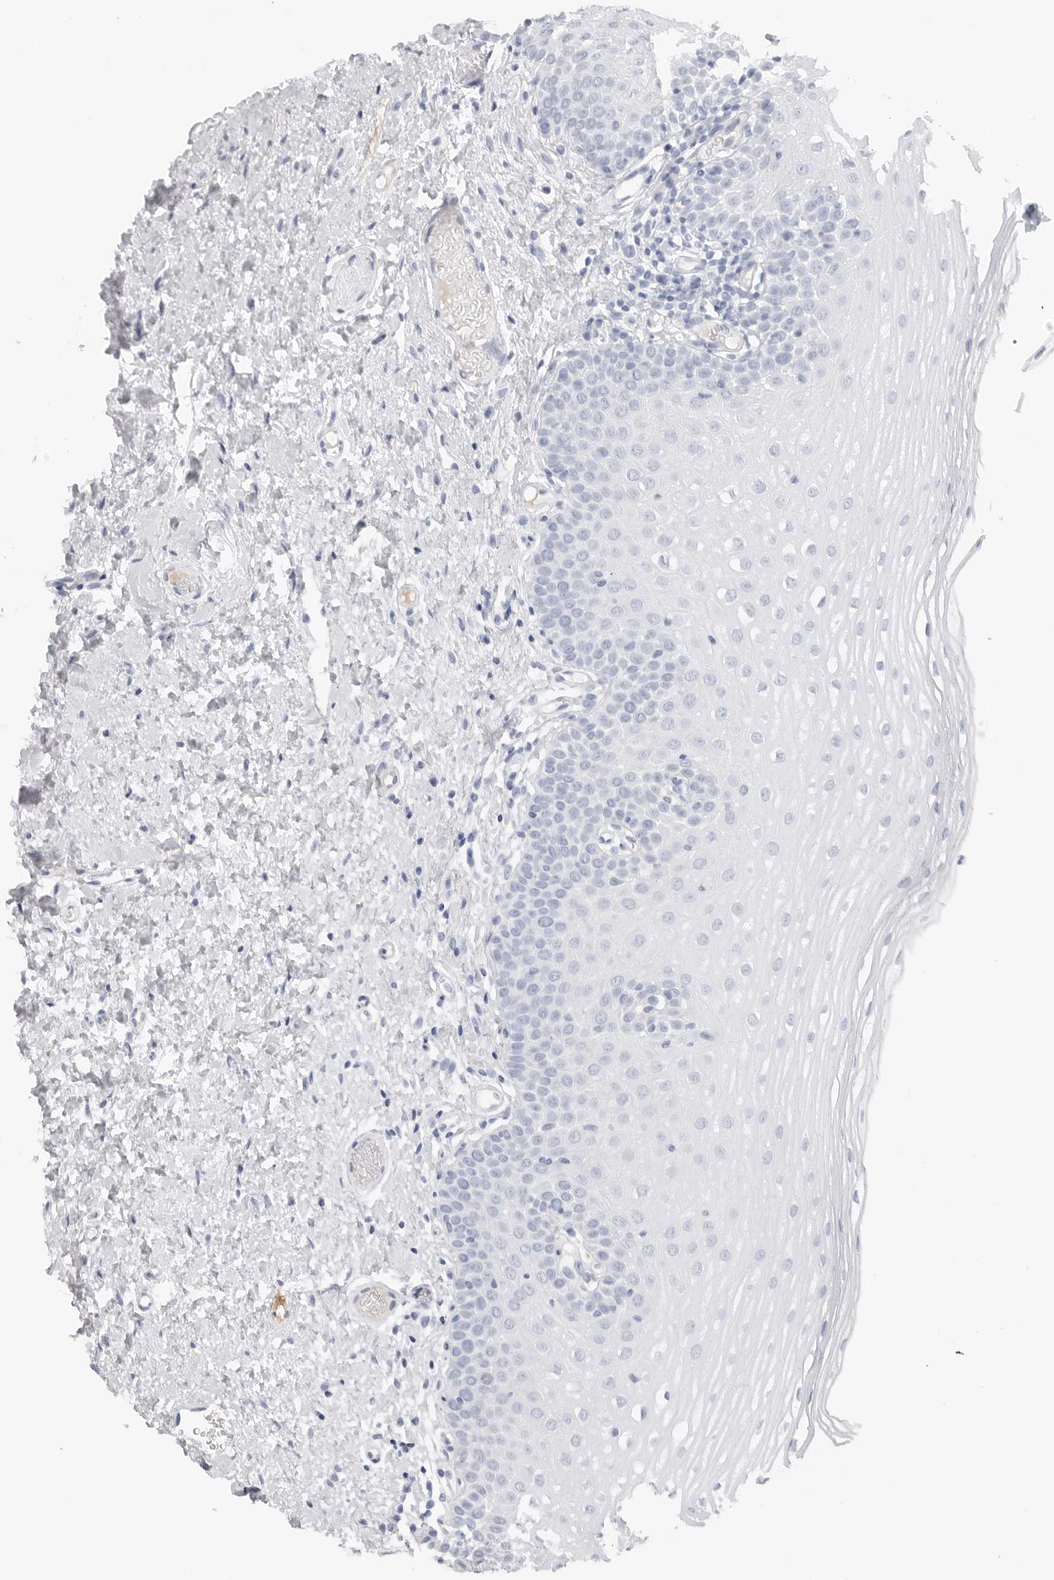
{"staining": {"intensity": "negative", "quantity": "none", "location": "none"}, "tissue": "oral mucosa", "cell_type": "Squamous epithelial cells", "image_type": "normal", "snomed": [{"axis": "morphology", "description": "Normal tissue, NOS"}, {"axis": "topography", "description": "Oral tissue"}], "caption": "The micrograph shows no significant expression in squamous epithelial cells of oral mucosa. Brightfield microscopy of immunohistochemistry stained with DAB (brown) and hematoxylin (blue), captured at high magnification.", "gene": "AMPD1", "patient": {"sex": "female", "age": 56}}